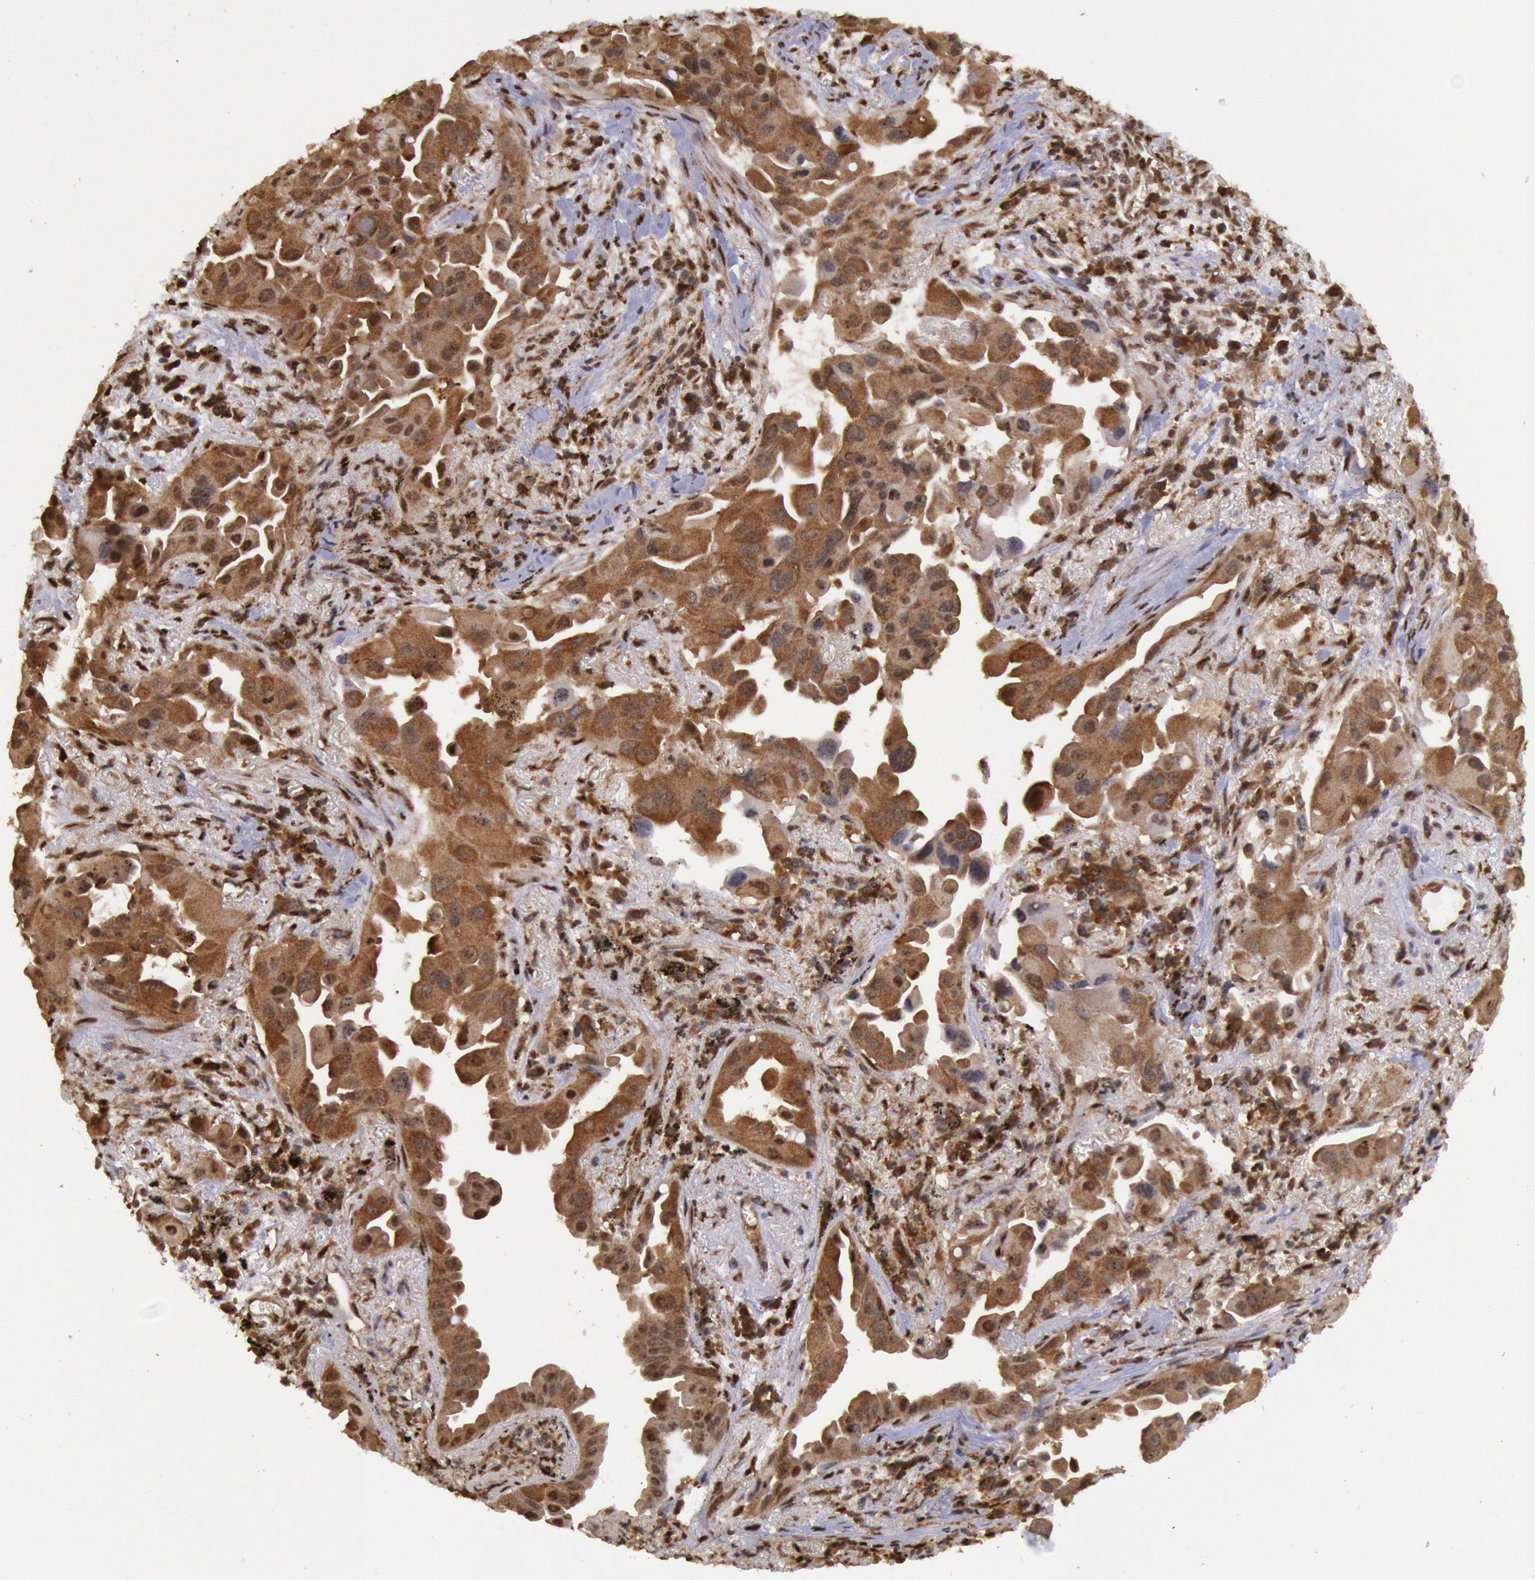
{"staining": {"intensity": "strong", "quantity": ">75%", "location": "cytoplasmic/membranous,nuclear"}, "tissue": "lung cancer", "cell_type": "Tumor cells", "image_type": "cancer", "snomed": [{"axis": "morphology", "description": "Adenocarcinoma, NOS"}, {"axis": "topography", "description": "Lung"}], "caption": "Approximately >75% of tumor cells in human lung cancer reveal strong cytoplasmic/membranous and nuclear protein expression as visualized by brown immunohistochemical staining.", "gene": "STX17", "patient": {"sex": "male", "age": 68}}